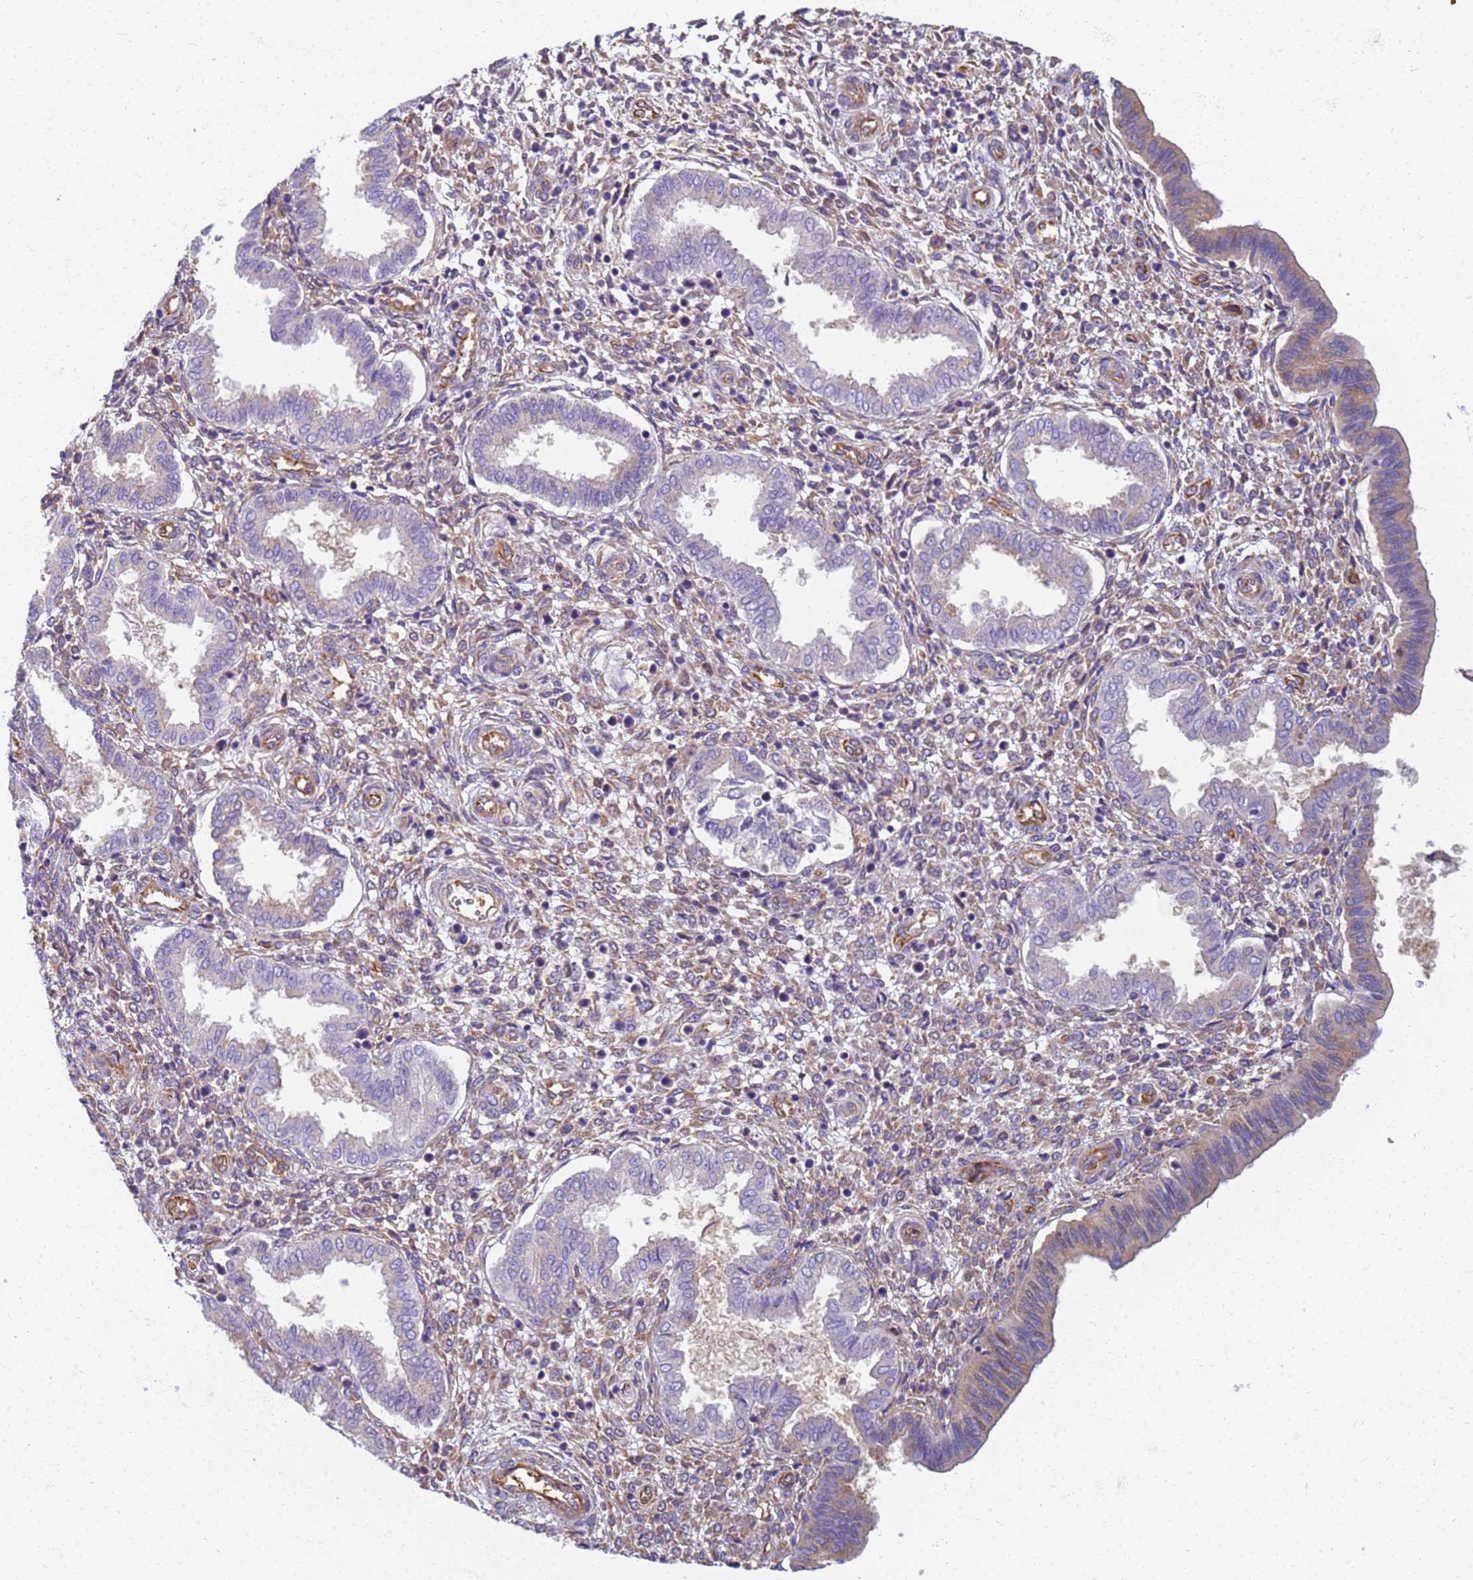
{"staining": {"intensity": "weak", "quantity": "25%-75%", "location": "cytoplasmic/membranous"}, "tissue": "endometrium", "cell_type": "Cells in endometrial stroma", "image_type": "normal", "snomed": [{"axis": "morphology", "description": "Normal tissue, NOS"}, {"axis": "topography", "description": "Endometrium"}], "caption": "The micrograph demonstrates a brown stain indicating the presence of a protein in the cytoplasmic/membranous of cells in endometrial stroma in endometrium.", "gene": "EEA1", "patient": {"sex": "female", "age": 24}}